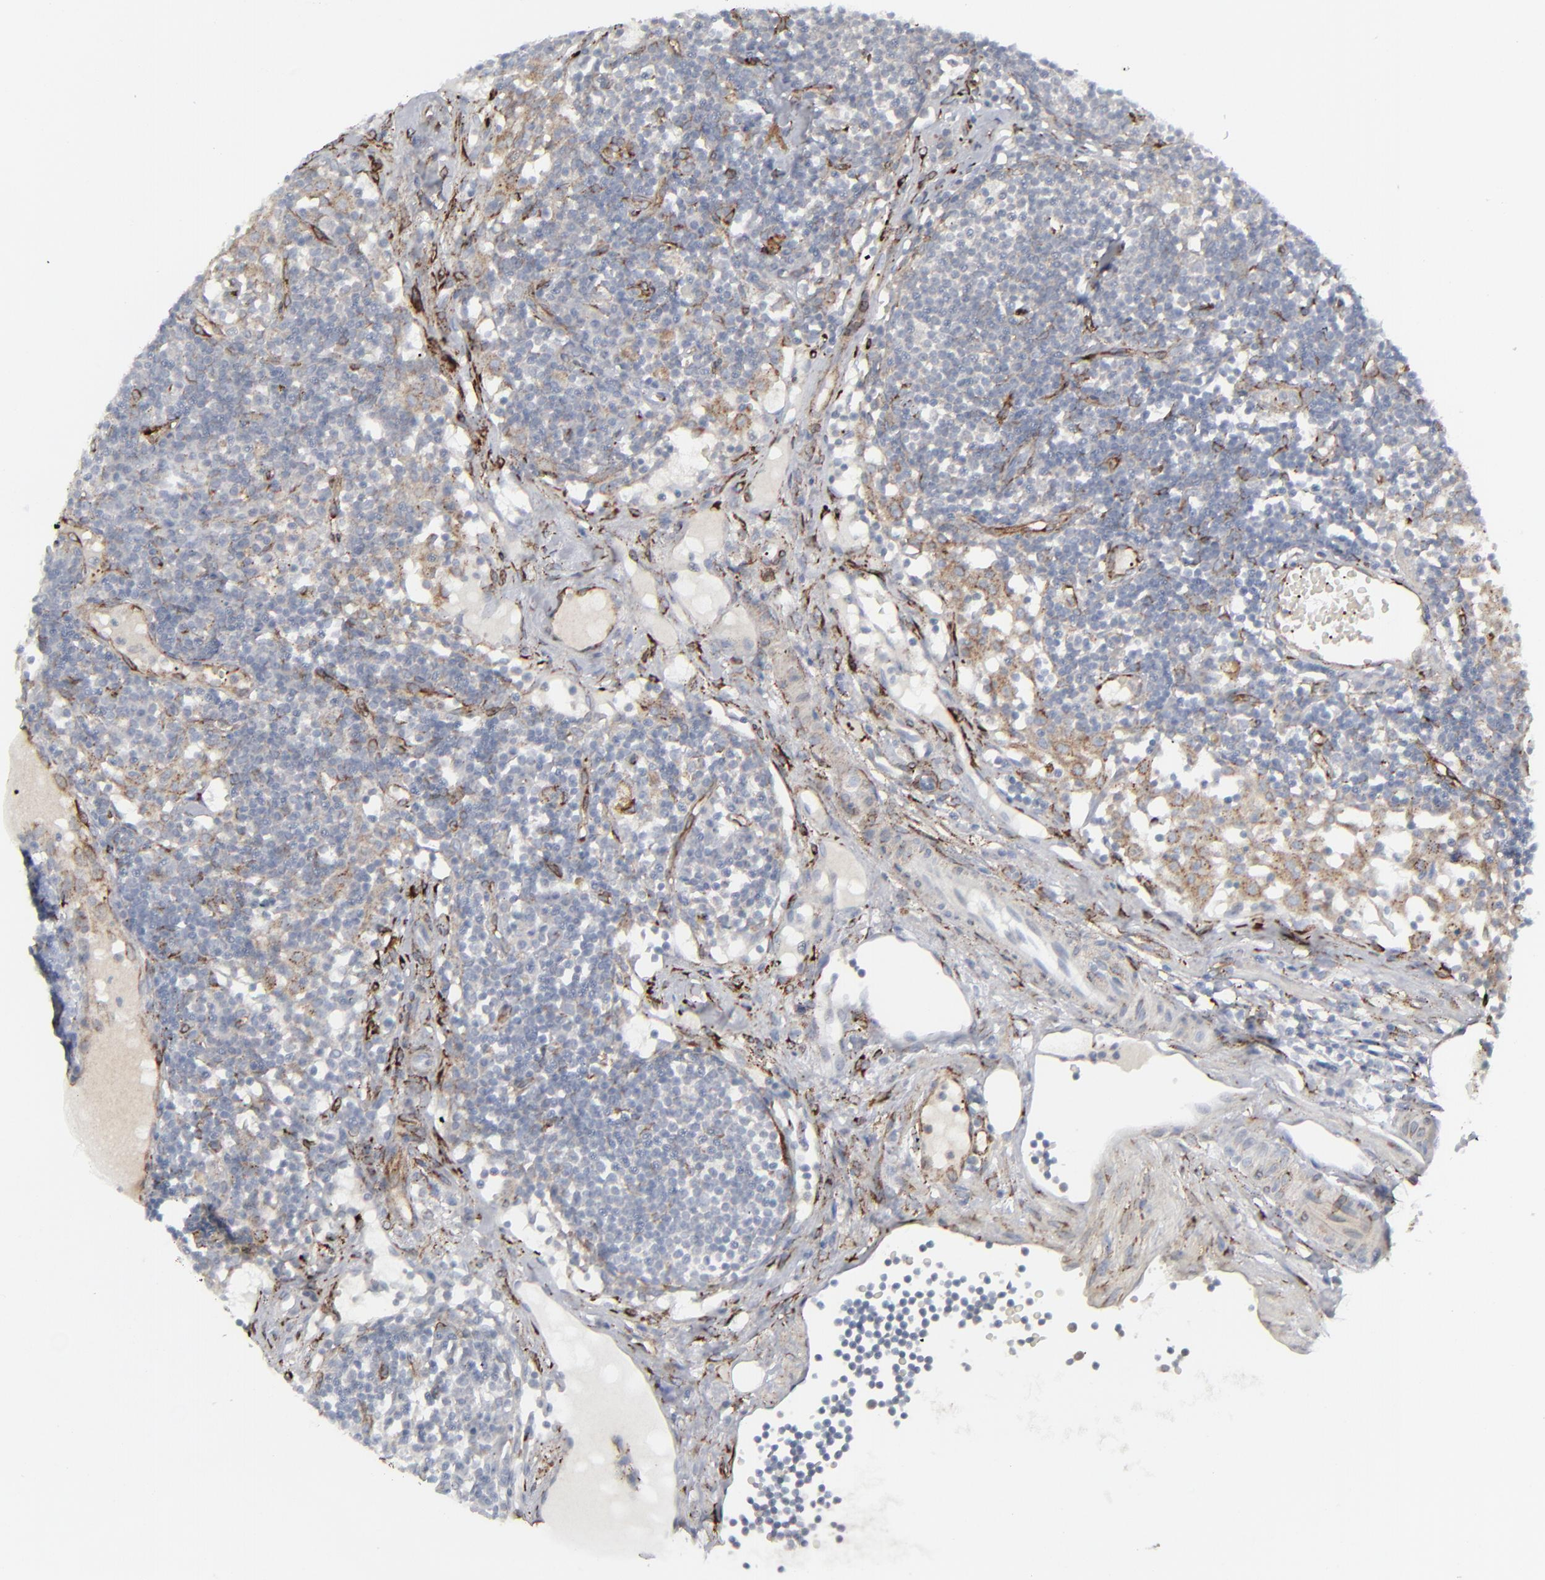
{"staining": {"intensity": "negative", "quantity": "none", "location": "none"}, "tissue": "lymph node", "cell_type": "Germinal center cells", "image_type": "normal", "snomed": [{"axis": "morphology", "description": "Normal tissue, NOS"}, {"axis": "topography", "description": "Lymph node"}], "caption": "There is no significant expression in germinal center cells of lymph node. (Stains: DAB IHC with hematoxylin counter stain, Microscopy: brightfield microscopy at high magnification).", "gene": "SPARC", "patient": {"sex": "female", "age": 42}}